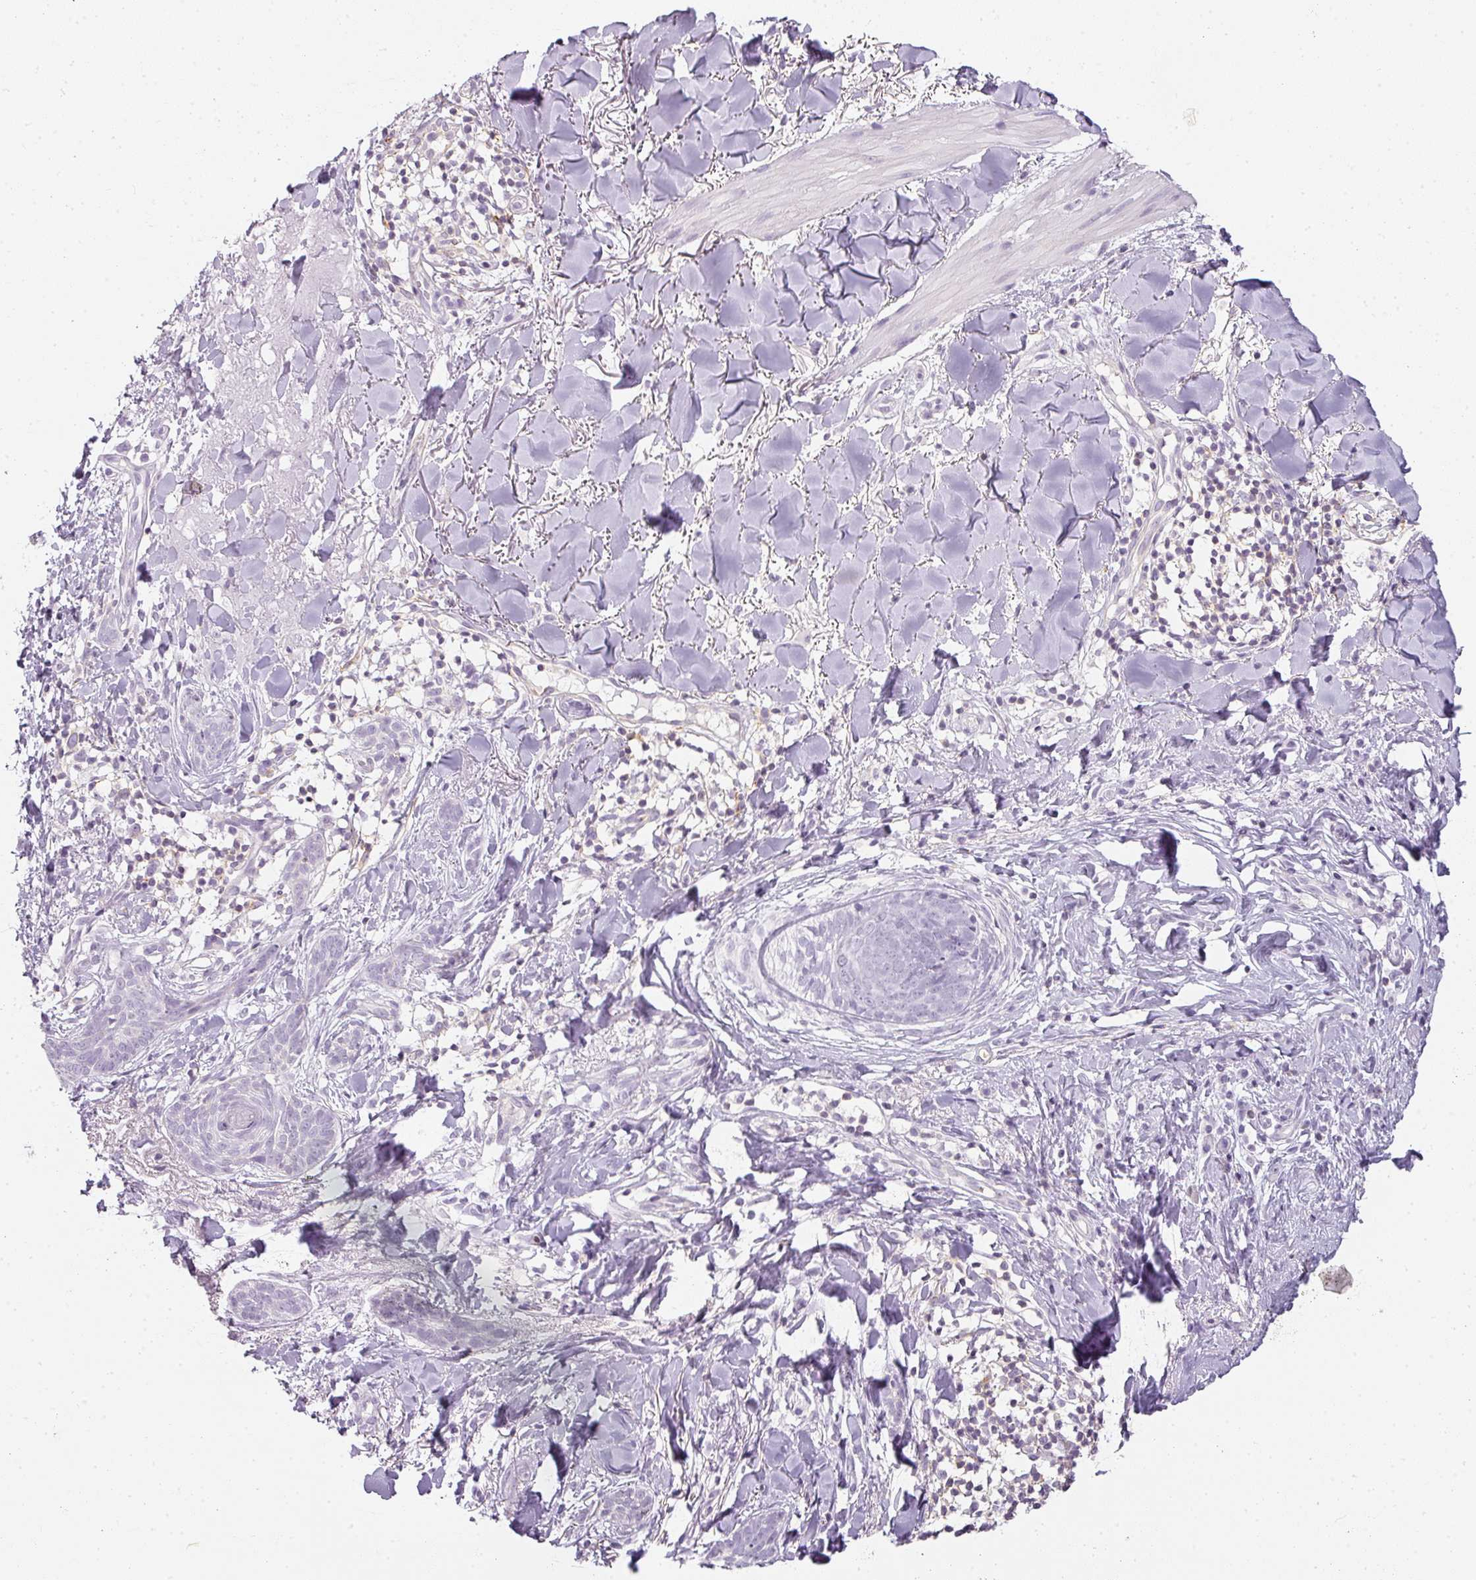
{"staining": {"intensity": "negative", "quantity": "none", "location": "none"}, "tissue": "skin cancer", "cell_type": "Tumor cells", "image_type": "cancer", "snomed": [{"axis": "morphology", "description": "Basal cell carcinoma"}, {"axis": "topography", "description": "Skin"}], "caption": "DAB (3,3'-diaminobenzidine) immunohistochemical staining of human skin cancer shows no significant staining in tumor cells. The staining was performed using DAB (3,3'-diaminobenzidine) to visualize the protein expression in brown, while the nuclei were stained in blue with hematoxylin (Magnification: 20x).", "gene": "TMEM42", "patient": {"sex": "male", "age": 52}}